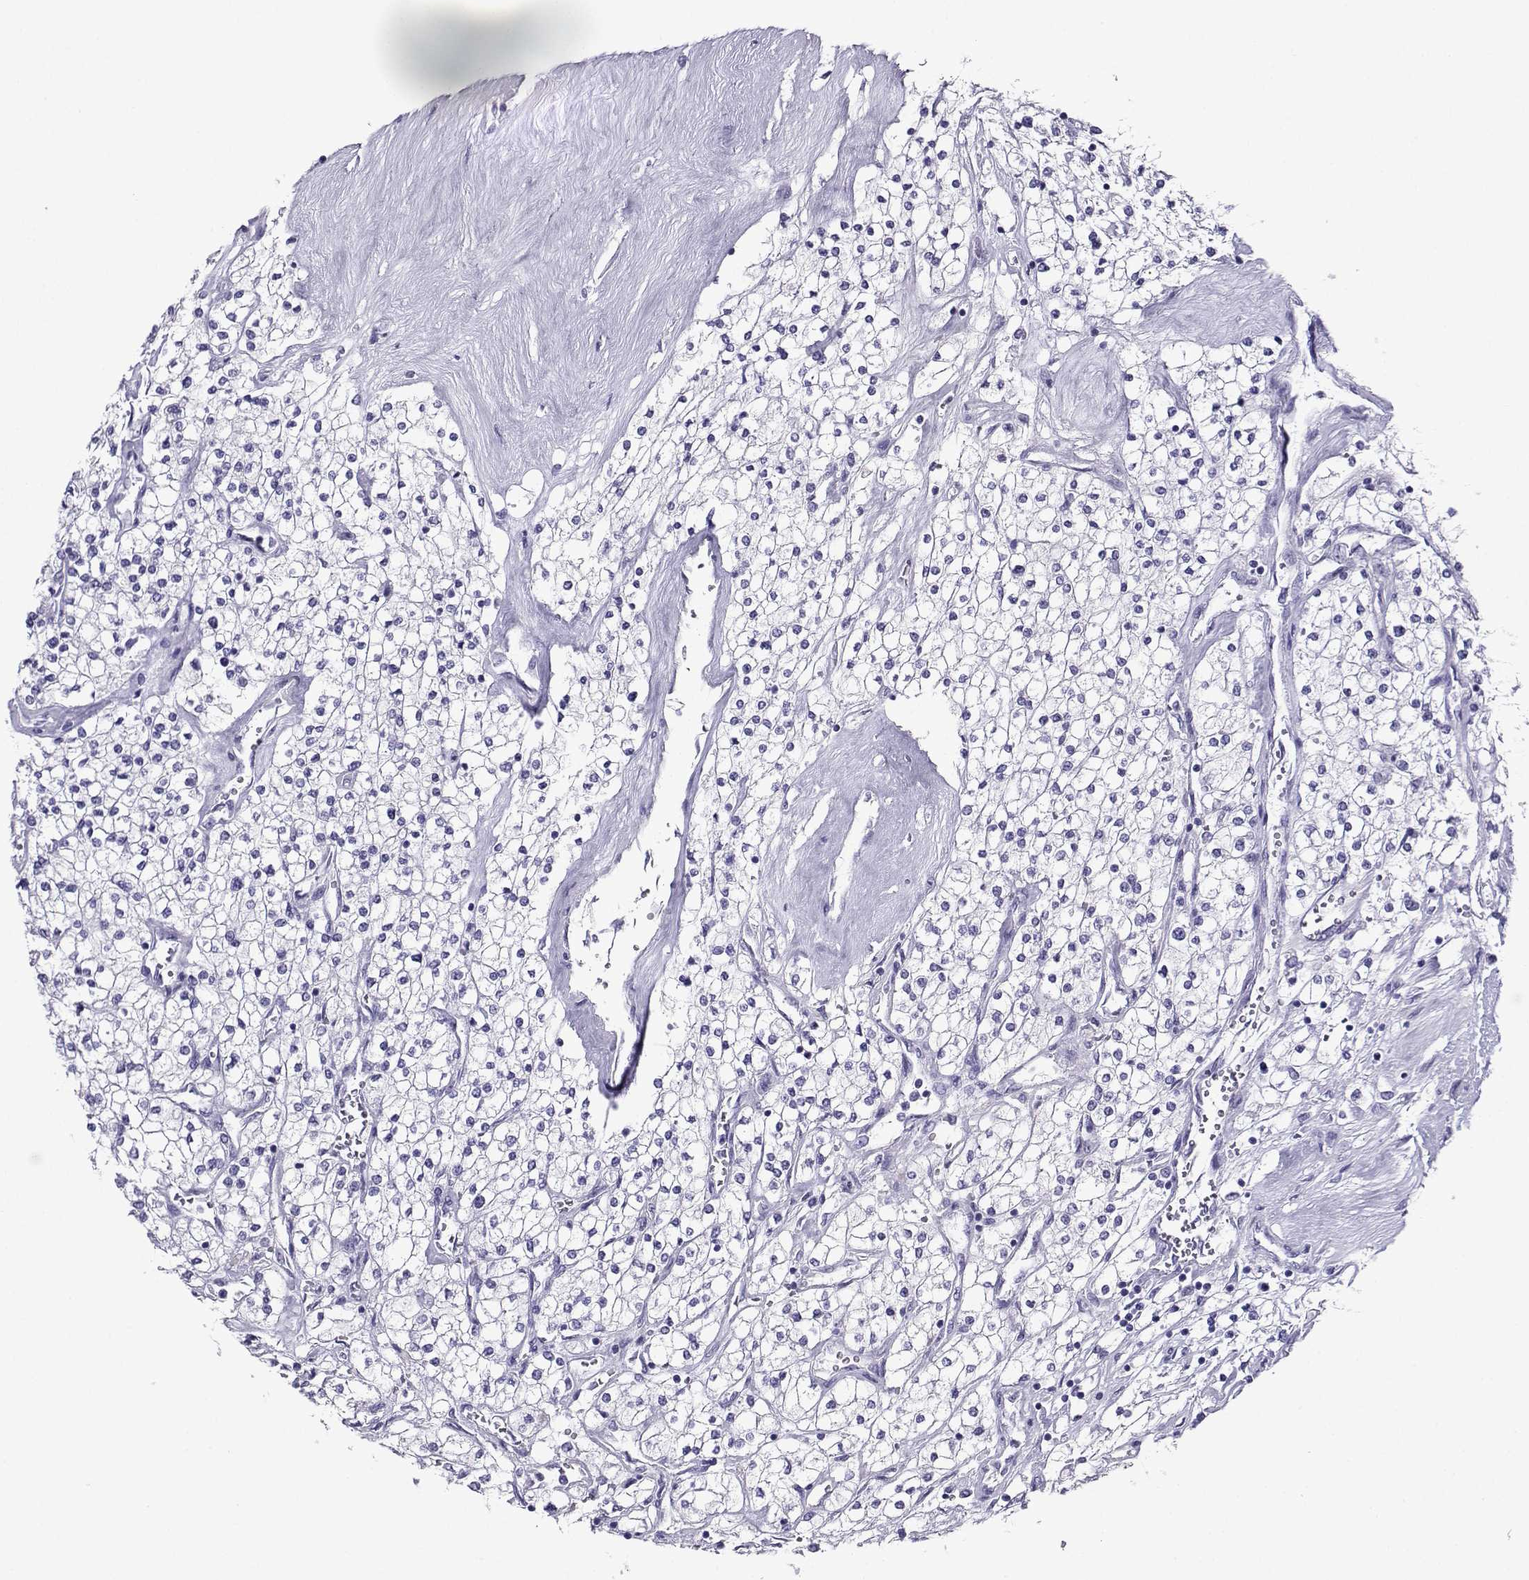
{"staining": {"intensity": "negative", "quantity": "none", "location": "none"}, "tissue": "renal cancer", "cell_type": "Tumor cells", "image_type": "cancer", "snomed": [{"axis": "morphology", "description": "Adenocarcinoma, NOS"}, {"axis": "topography", "description": "Kidney"}], "caption": "Renal cancer (adenocarcinoma) stained for a protein using IHC demonstrates no expression tumor cells.", "gene": "CD109", "patient": {"sex": "male", "age": 80}}